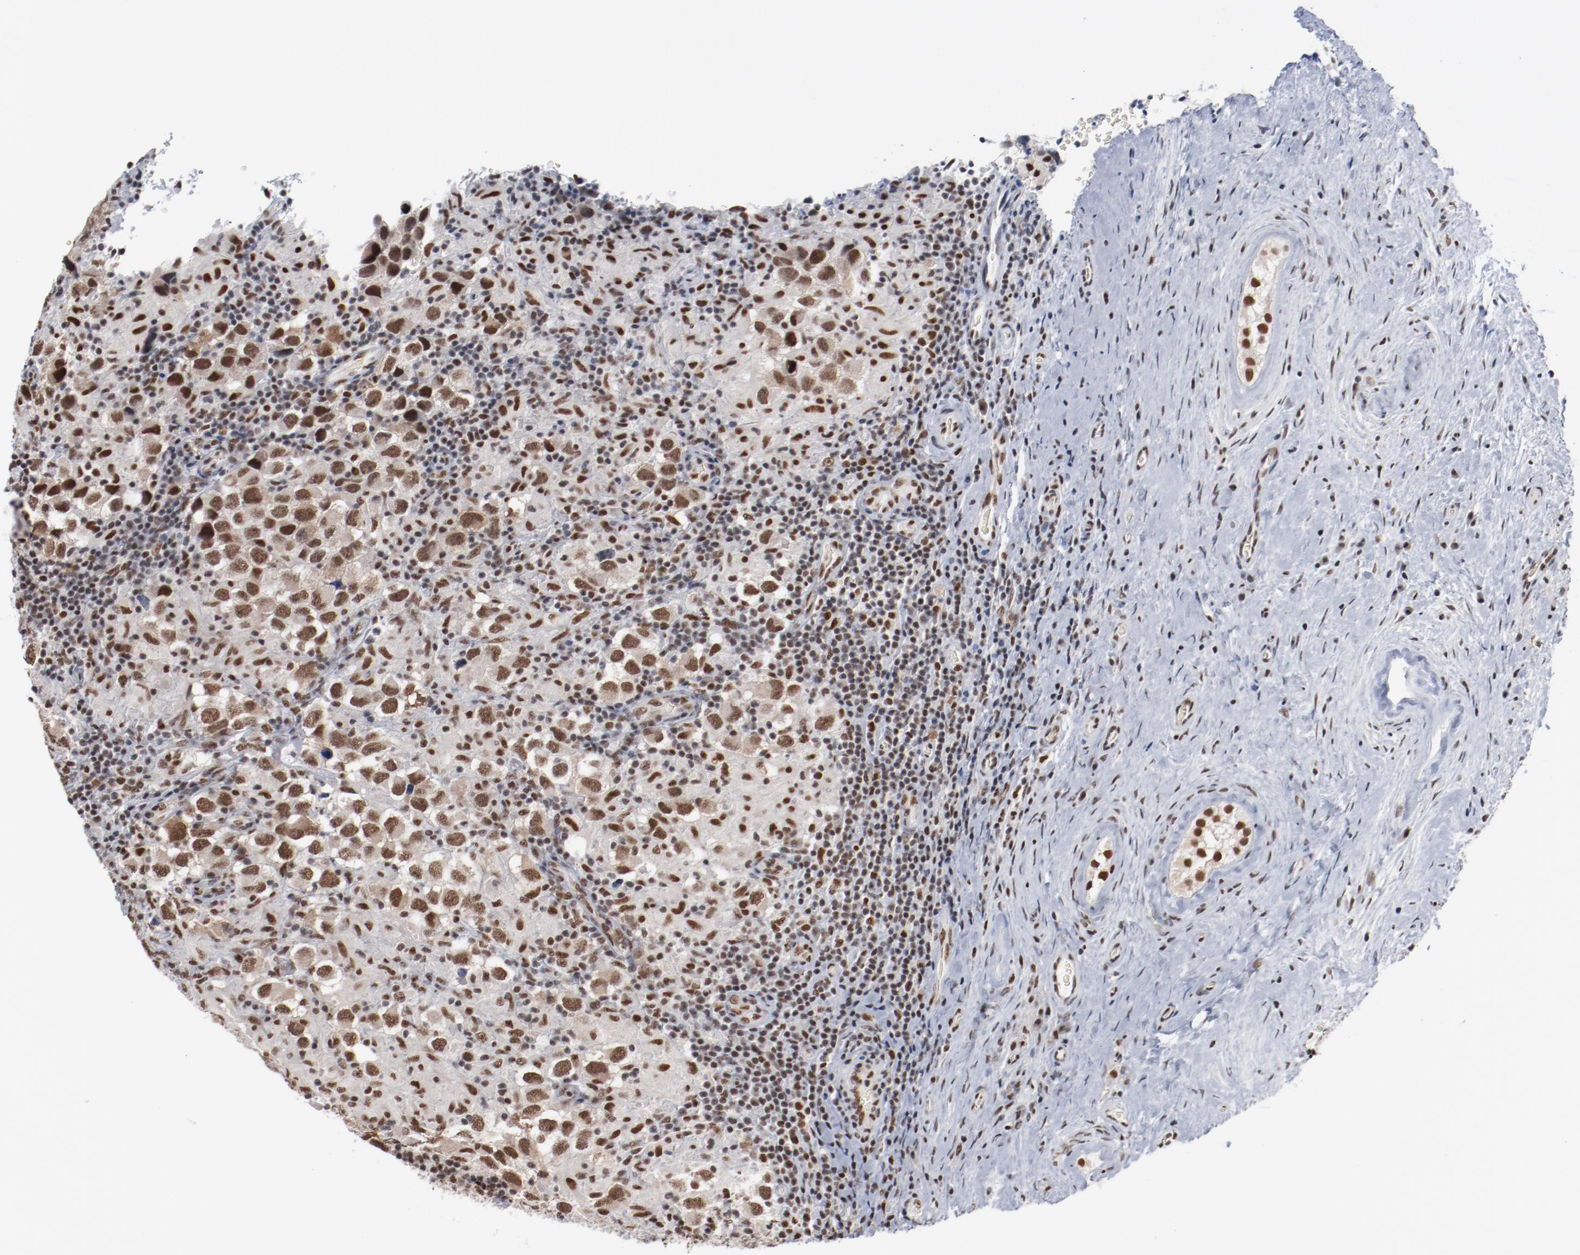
{"staining": {"intensity": "moderate", "quantity": ">75%", "location": "cytoplasmic/membranous,nuclear"}, "tissue": "testis cancer", "cell_type": "Tumor cells", "image_type": "cancer", "snomed": [{"axis": "morphology", "description": "Carcinoma, Embryonal, NOS"}, {"axis": "topography", "description": "Testis"}], "caption": "Approximately >75% of tumor cells in embryonal carcinoma (testis) show moderate cytoplasmic/membranous and nuclear protein staining as visualized by brown immunohistochemical staining.", "gene": "BUB3", "patient": {"sex": "male", "age": 21}}